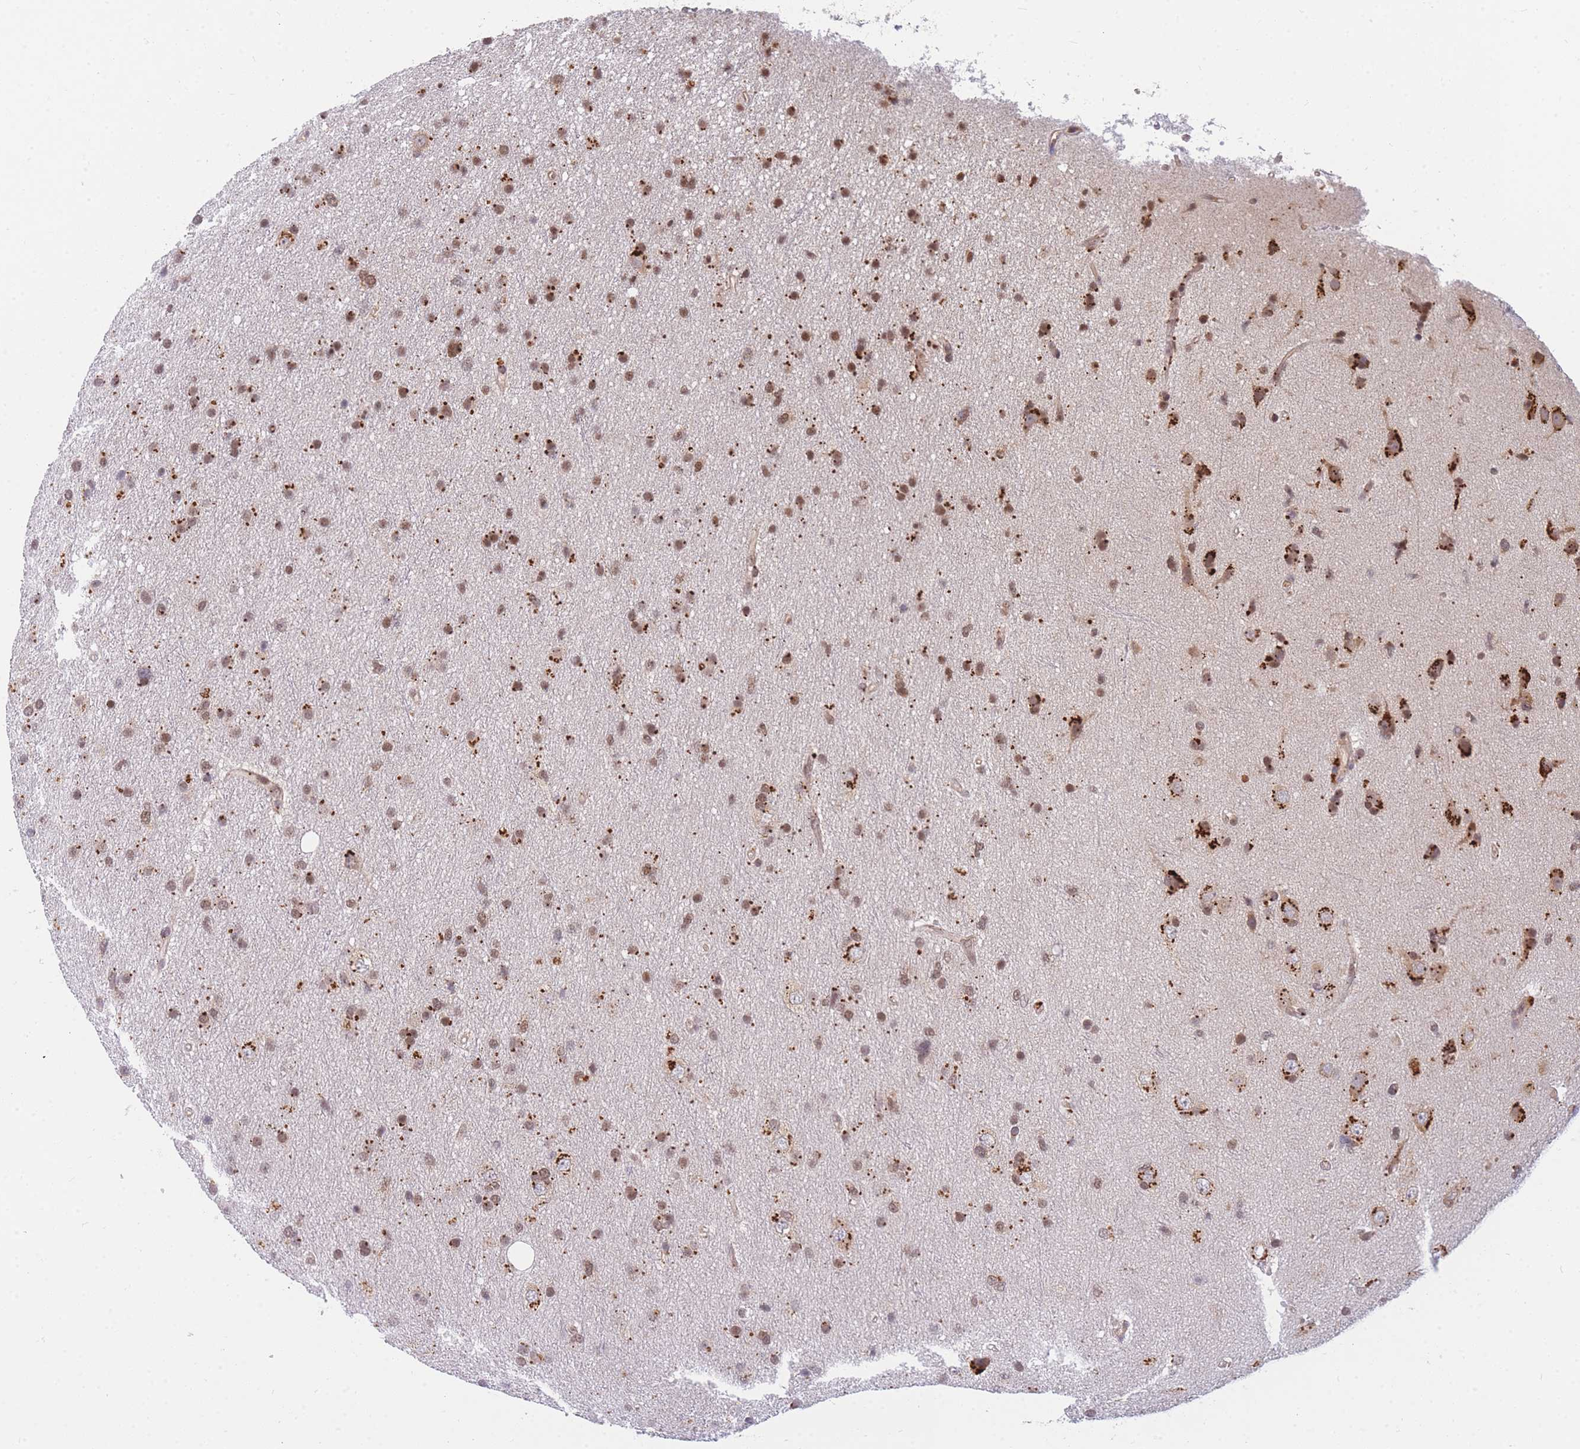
{"staining": {"intensity": "moderate", "quantity": ">75%", "location": "cytoplasmic/membranous,nuclear"}, "tissue": "glioma", "cell_type": "Tumor cells", "image_type": "cancer", "snomed": [{"axis": "morphology", "description": "Glioma, malignant, Low grade"}, {"axis": "topography", "description": "Cerebral cortex"}], "caption": "Immunohistochemical staining of glioma displays medium levels of moderate cytoplasmic/membranous and nuclear positivity in about >75% of tumor cells.", "gene": "MRPL23", "patient": {"sex": "female", "age": 39}}